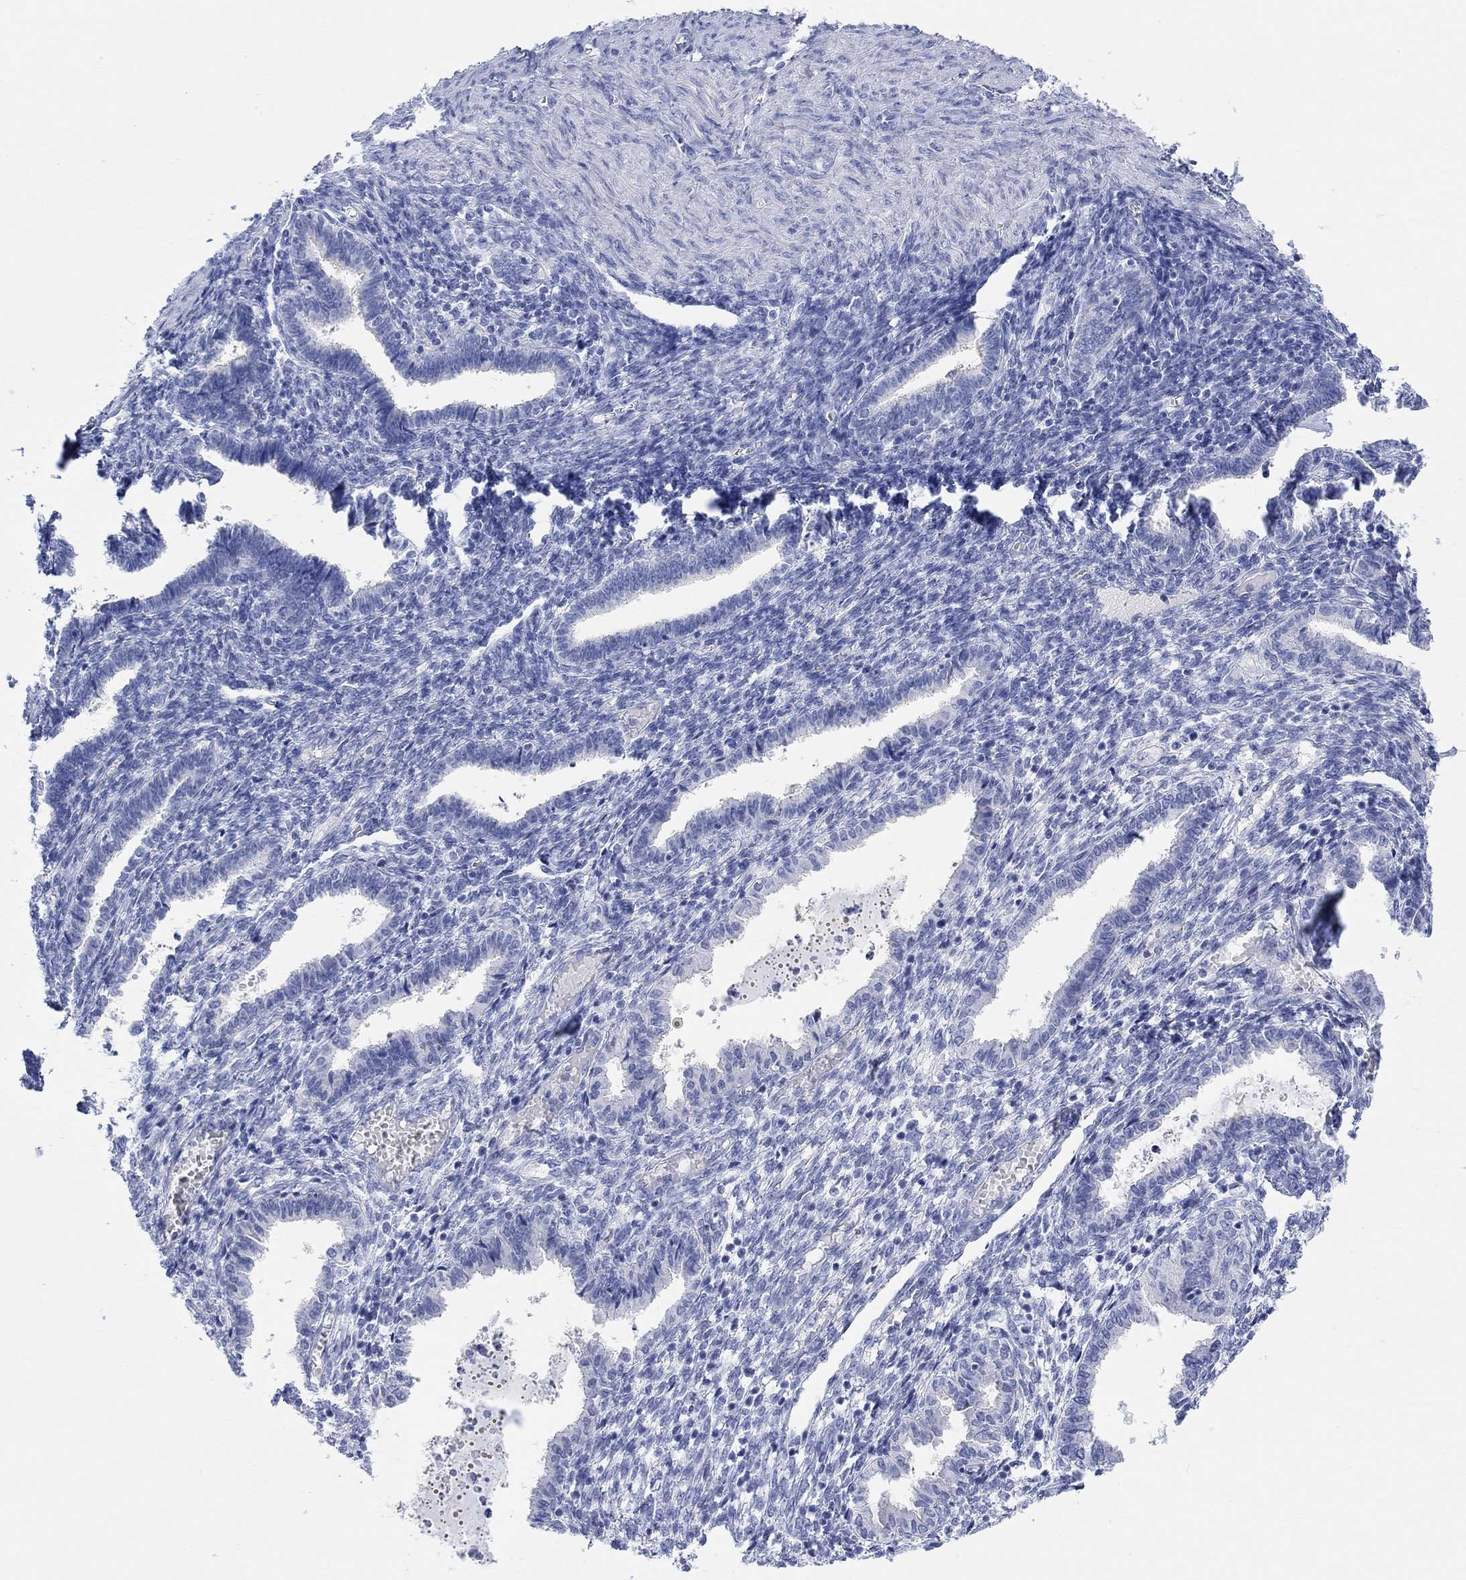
{"staining": {"intensity": "negative", "quantity": "none", "location": "none"}, "tissue": "endometrium", "cell_type": "Cells in endometrial stroma", "image_type": "normal", "snomed": [{"axis": "morphology", "description": "Normal tissue, NOS"}, {"axis": "topography", "description": "Endometrium"}], "caption": "DAB (3,3'-diaminobenzidine) immunohistochemical staining of unremarkable endometrium demonstrates no significant positivity in cells in endometrial stroma.", "gene": "XIRP2", "patient": {"sex": "female", "age": 43}}